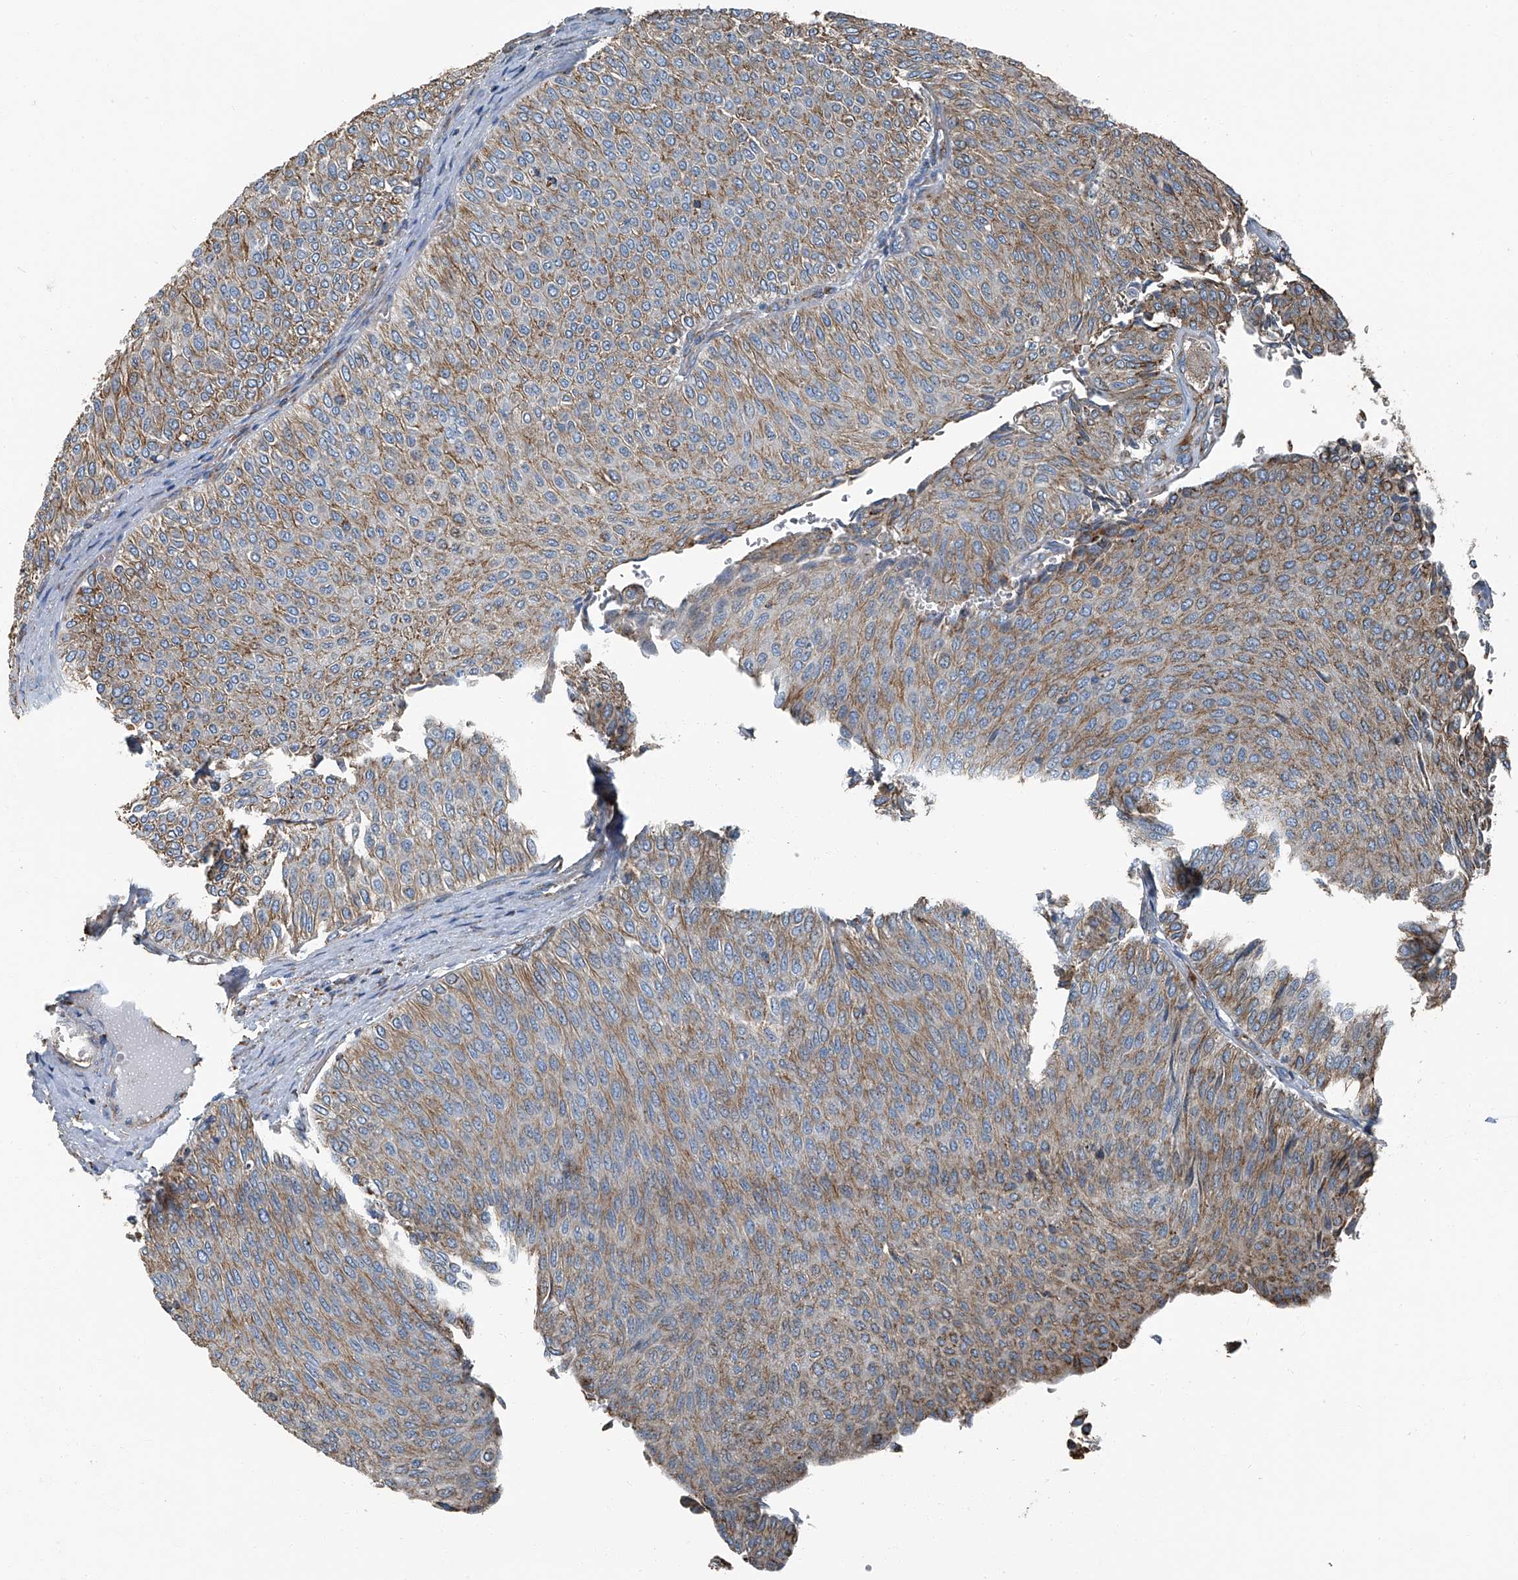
{"staining": {"intensity": "moderate", "quantity": ">75%", "location": "cytoplasmic/membranous"}, "tissue": "urothelial cancer", "cell_type": "Tumor cells", "image_type": "cancer", "snomed": [{"axis": "morphology", "description": "Urothelial carcinoma, Low grade"}, {"axis": "topography", "description": "Urinary bladder"}], "caption": "This photomicrograph displays IHC staining of urothelial cancer, with medium moderate cytoplasmic/membranous positivity in approximately >75% of tumor cells.", "gene": "SEPTIN7", "patient": {"sex": "male", "age": 78}}